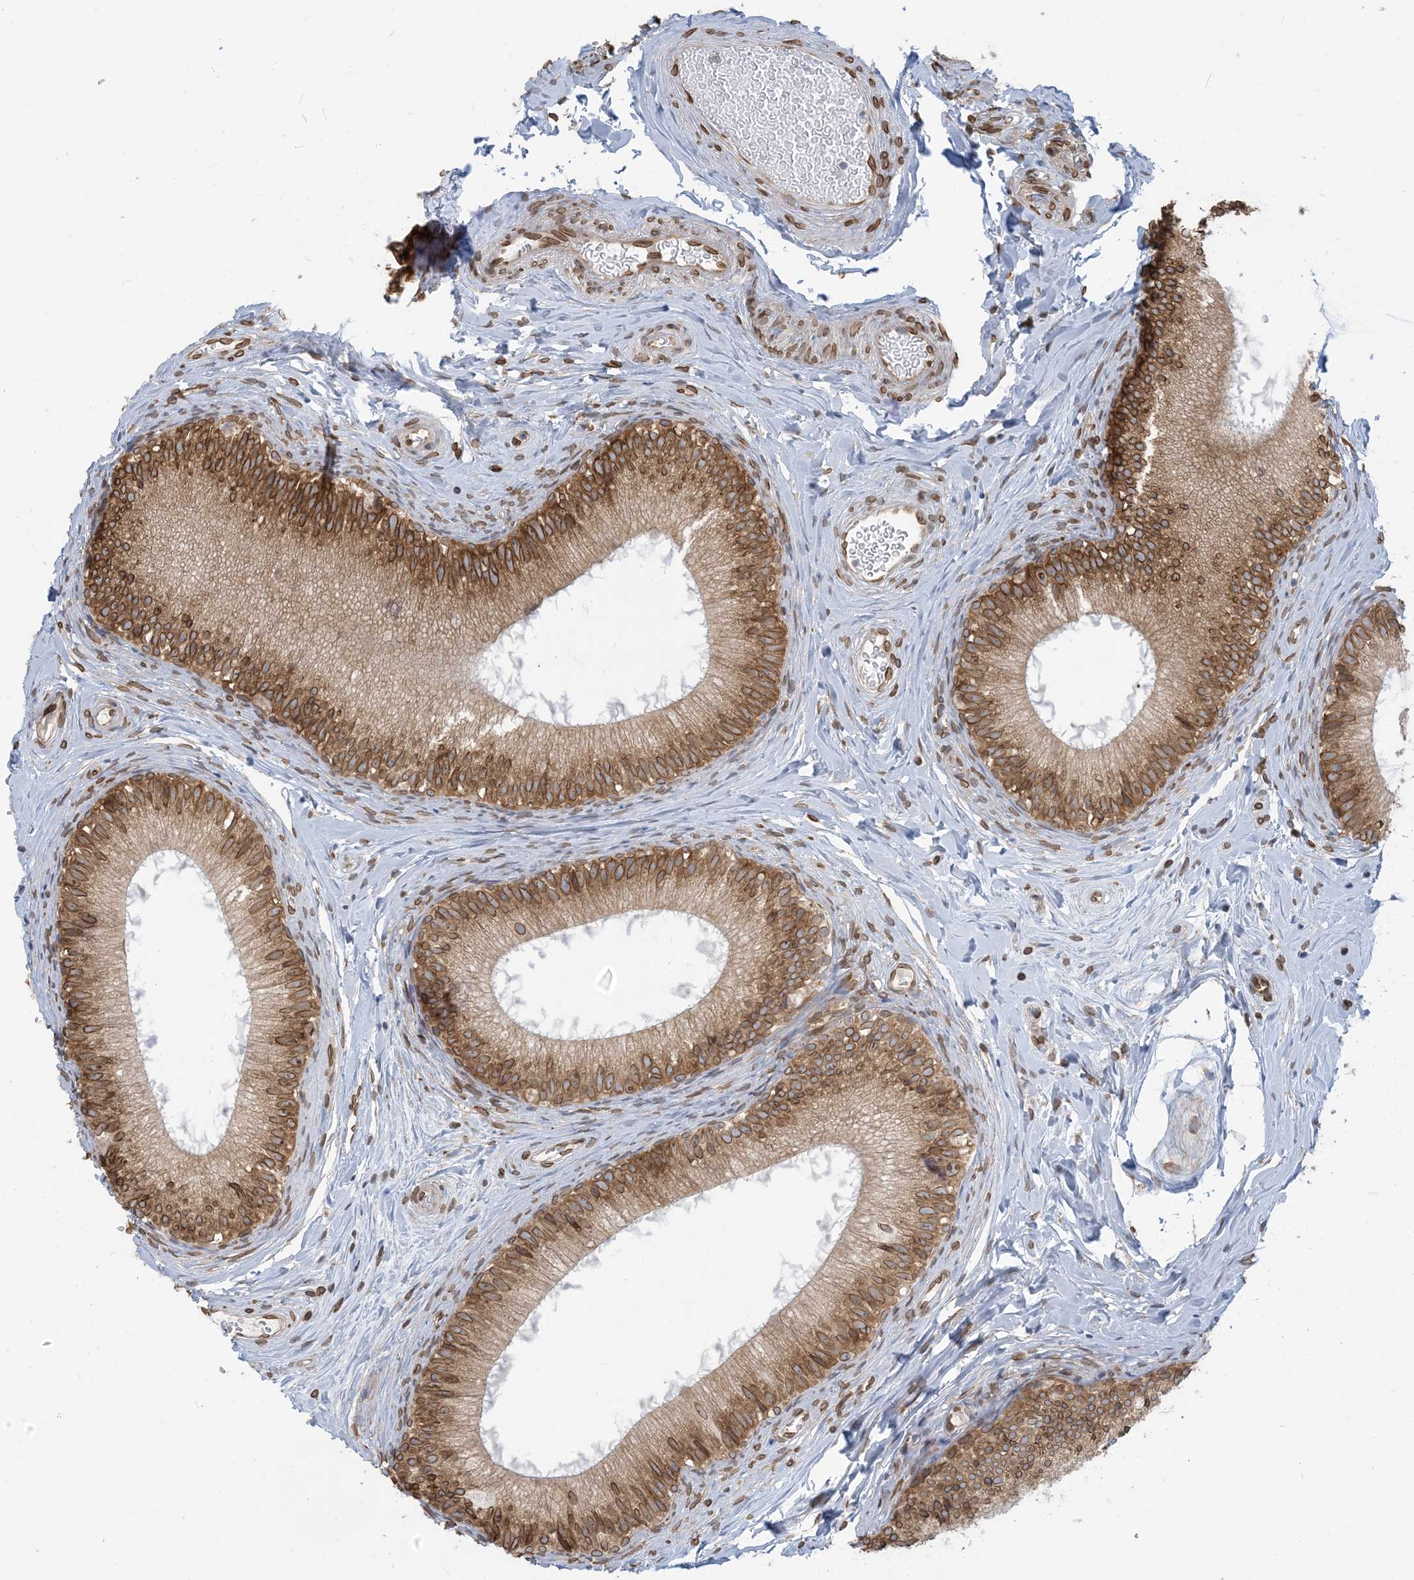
{"staining": {"intensity": "moderate", "quantity": ">75%", "location": "cytoplasmic/membranous,nuclear"}, "tissue": "epididymis", "cell_type": "Glandular cells", "image_type": "normal", "snomed": [{"axis": "morphology", "description": "Normal tissue, NOS"}, {"axis": "topography", "description": "Epididymis"}], "caption": "A brown stain labels moderate cytoplasmic/membranous,nuclear expression of a protein in glandular cells of benign epididymis. (Brightfield microscopy of DAB IHC at high magnification).", "gene": "WWP1", "patient": {"sex": "male", "age": 34}}